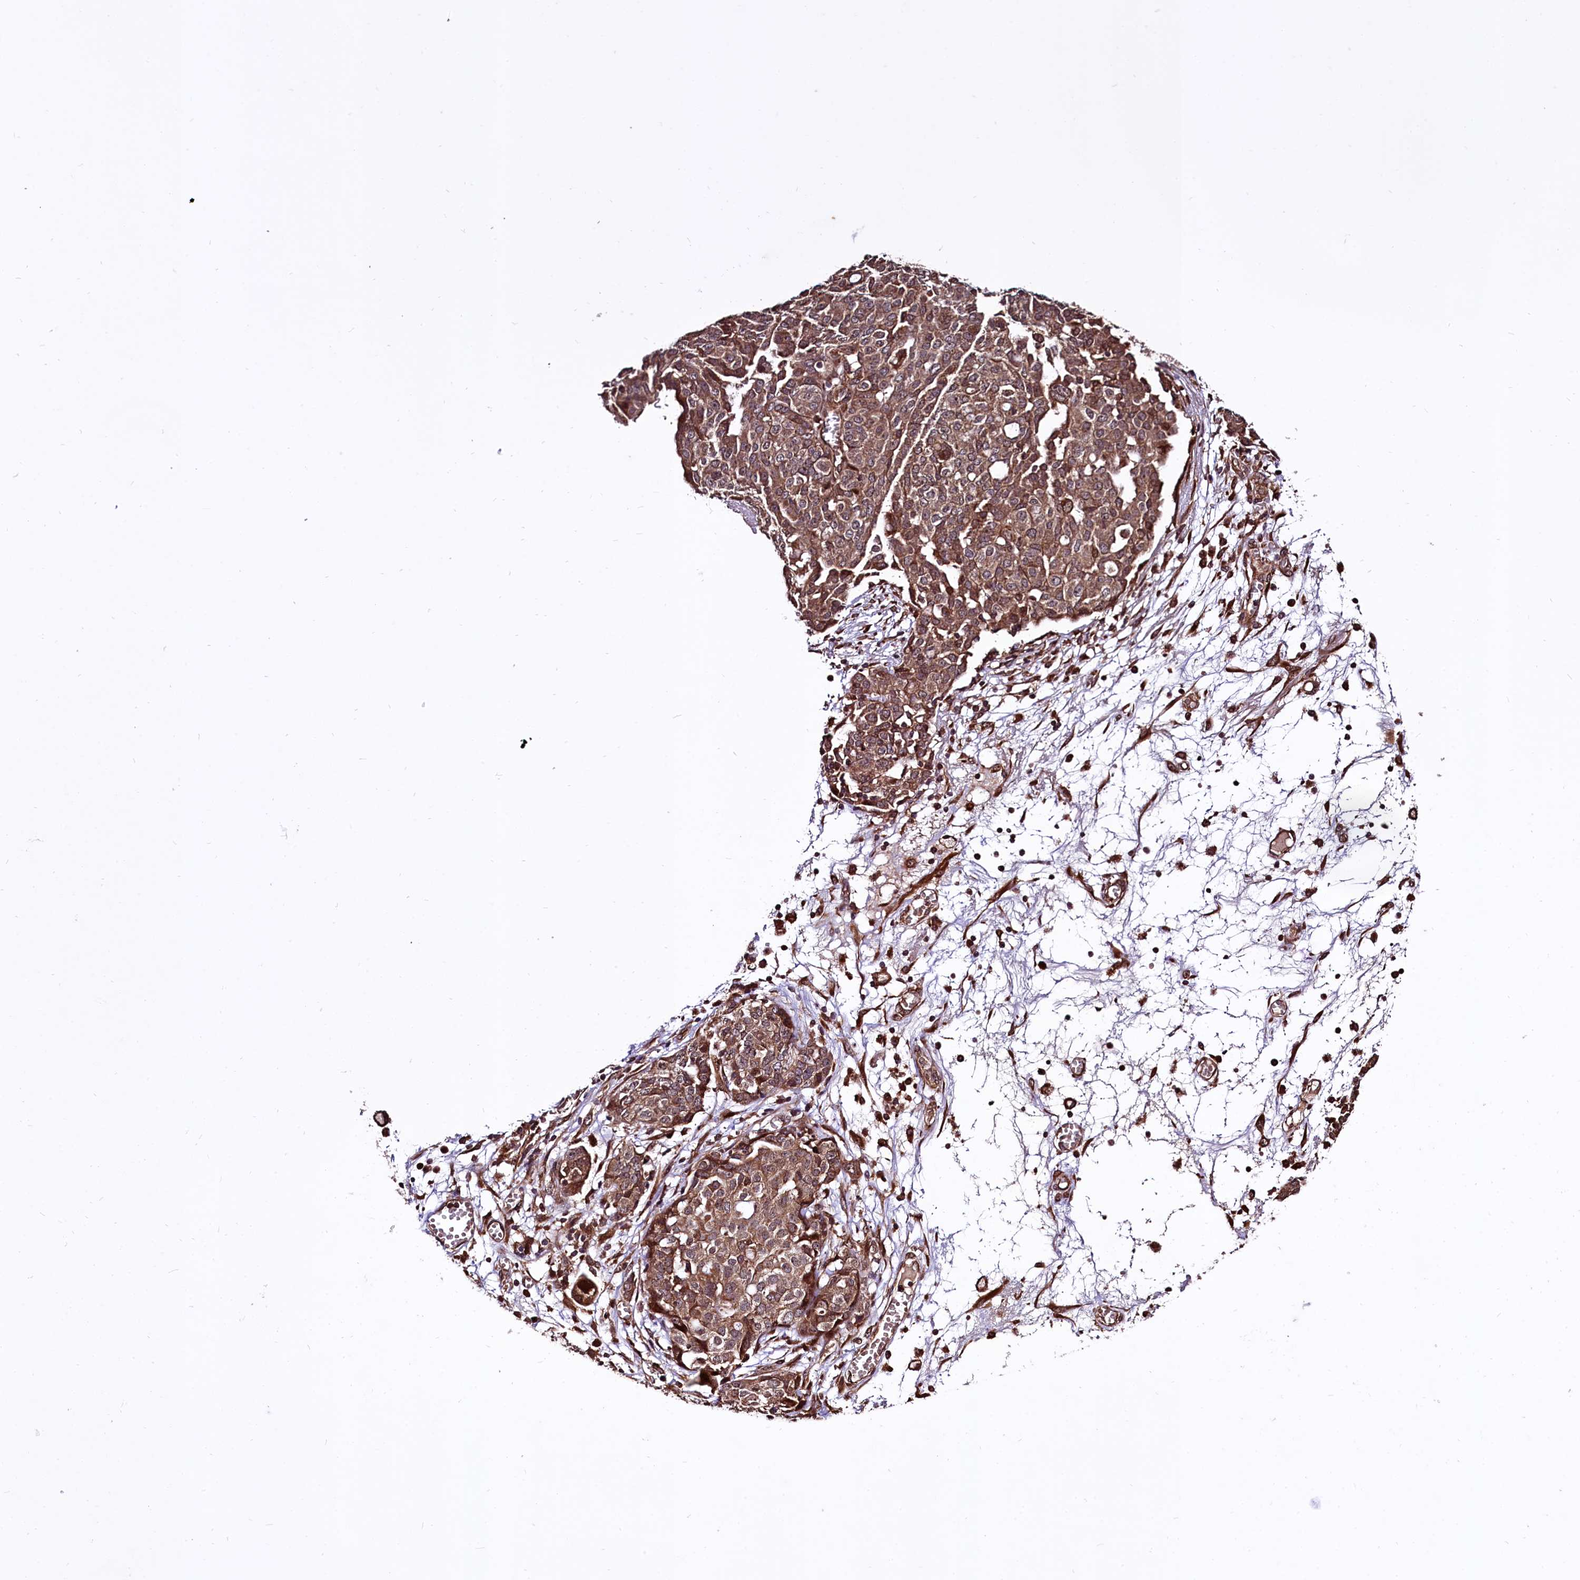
{"staining": {"intensity": "moderate", "quantity": ">75%", "location": "cytoplasmic/membranous"}, "tissue": "ovarian cancer", "cell_type": "Tumor cells", "image_type": "cancer", "snomed": [{"axis": "morphology", "description": "Cystadenocarcinoma, serous, NOS"}, {"axis": "topography", "description": "Soft tissue"}, {"axis": "topography", "description": "Ovary"}], "caption": "An IHC histopathology image of tumor tissue is shown. Protein staining in brown highlights moderate cytoplasmic/membranous positivity in ovarian cancer within tumor cells. The staining was performed using DAB (3,3'-diaminobenzidine) to visualize the protein expression in brown, while the nuclei were stained in blue with hematoxylin (Magnification: 20x).", "gene": "TBCEL", "patient": {"sex": "female", "age": 57}}